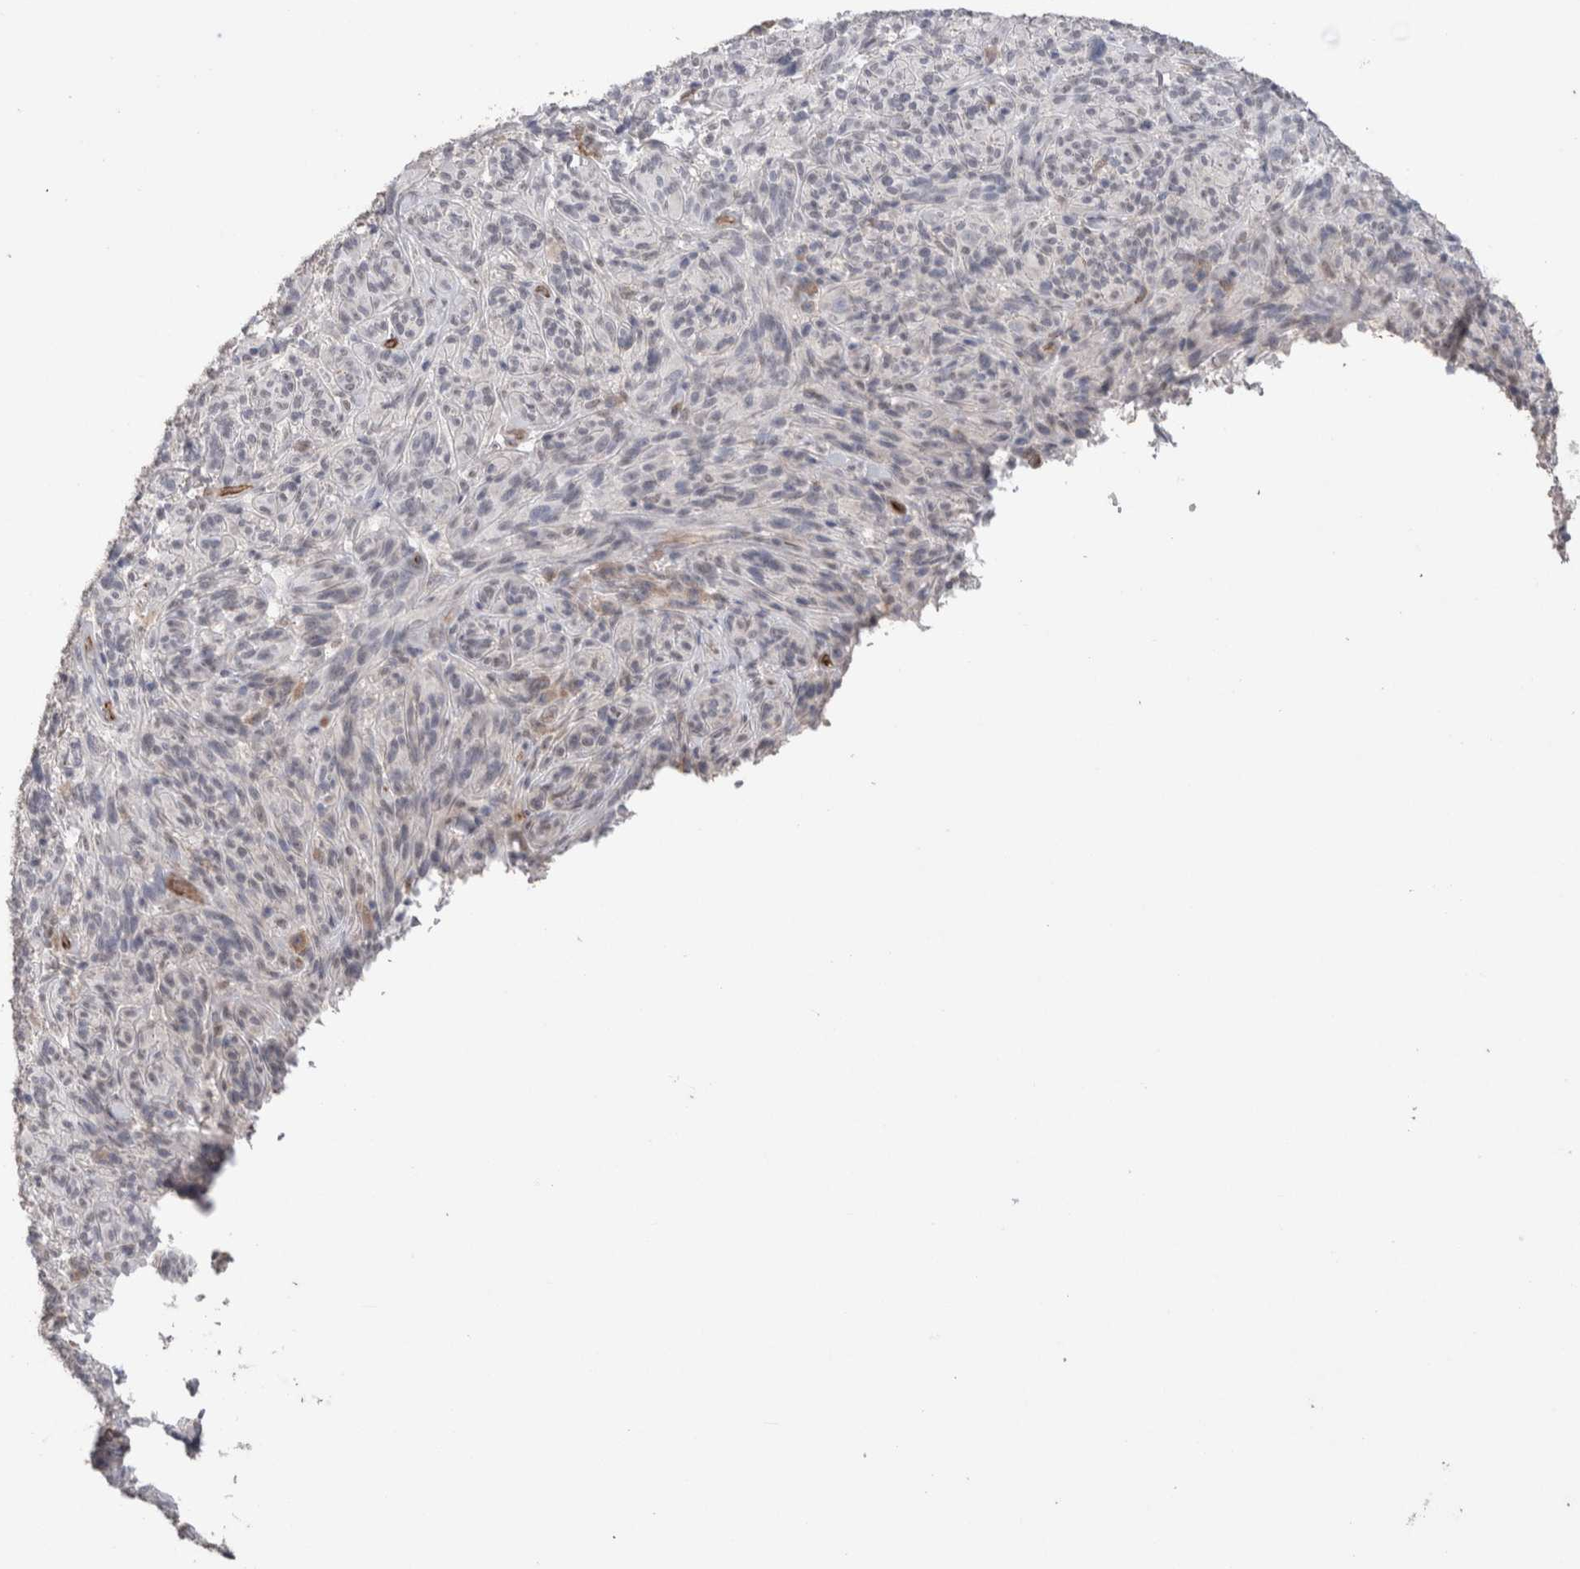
{"staining": {"intensity": "negative", "quantity": "none", "location": "none"}, "tissue": "melanoma", "cell_type": "Tumor cells", "image_type": "cancer", "snomed": [{"axis": "morphology", "description": "Malignant melanoma, NOS"}, {"axis": "topography", "description": "Skin of head"}], "caption": "The IHC image has no significant positivity in tumor cells of malignant melanoma tissue. (Immunohistochemistry (ihc), brightfield microscopy, high magnification).", "gene": "CDH13", "patient": {"sex": "male", "age": 96}}